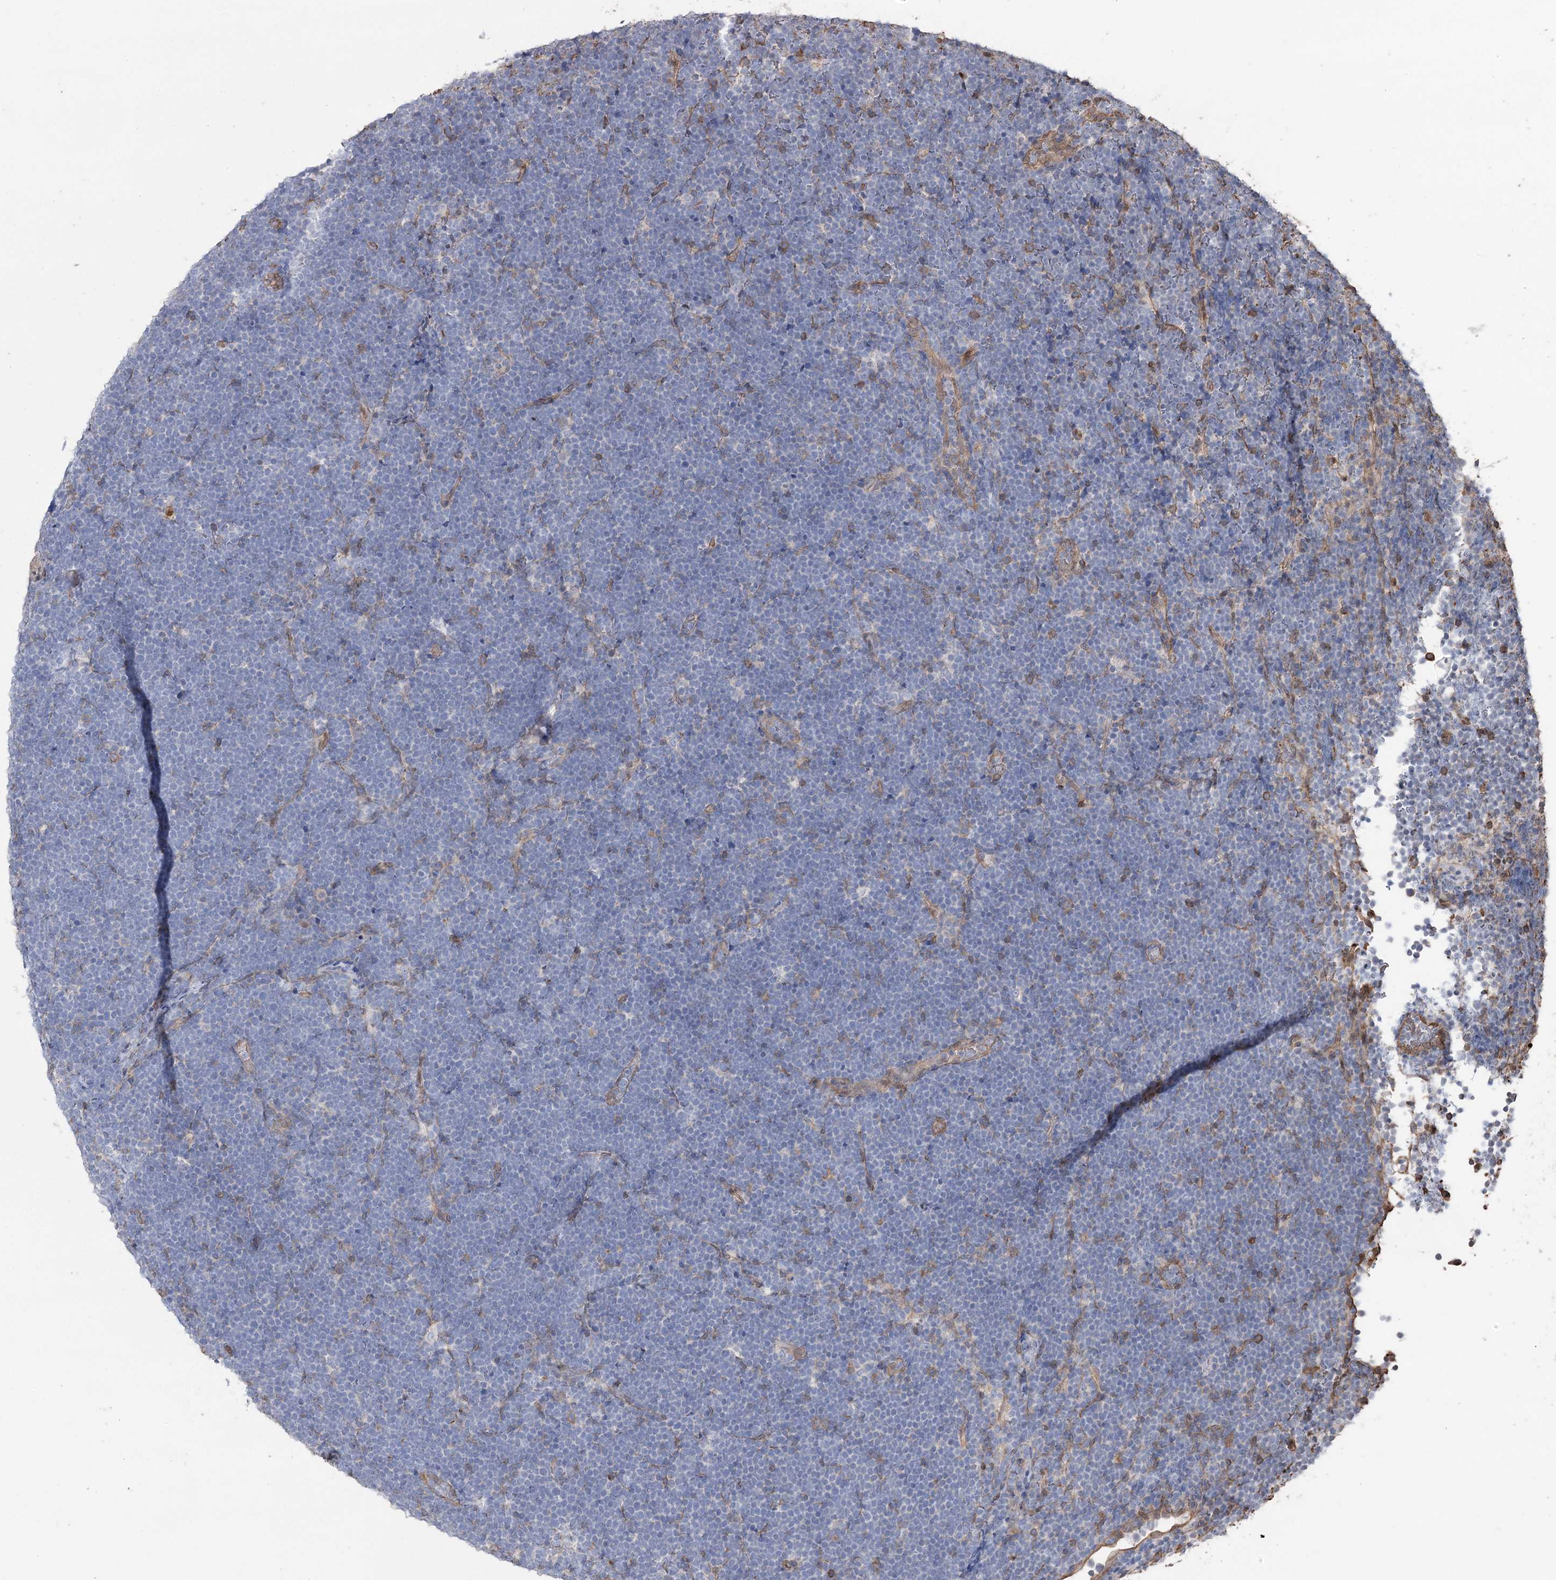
{"staining": {"intensity": "negative", "quantity": "none", "location": "none"}, "tissue": "lymphoma", "cell_type": "Tumor cells", "image_type": "cancer", "snomed": [{"axis": "morphology", "description": "Malignant lymphoma, non-Hodgkin's type, High grade"}, {"axis": "topography", "description": "Lymph node"}], "caption": "High magnification brightfield microscopy of malignant lymphoma, non-Hodgkin's type (high-grade) stained with DAB (3,3'-diaminobenzidine) (brown) and counterstained with hematoxylin (blue): tumor cells show no significant positivity.", "gene": "FAM13B", "patient": {"sex": "male", "age": 13}}